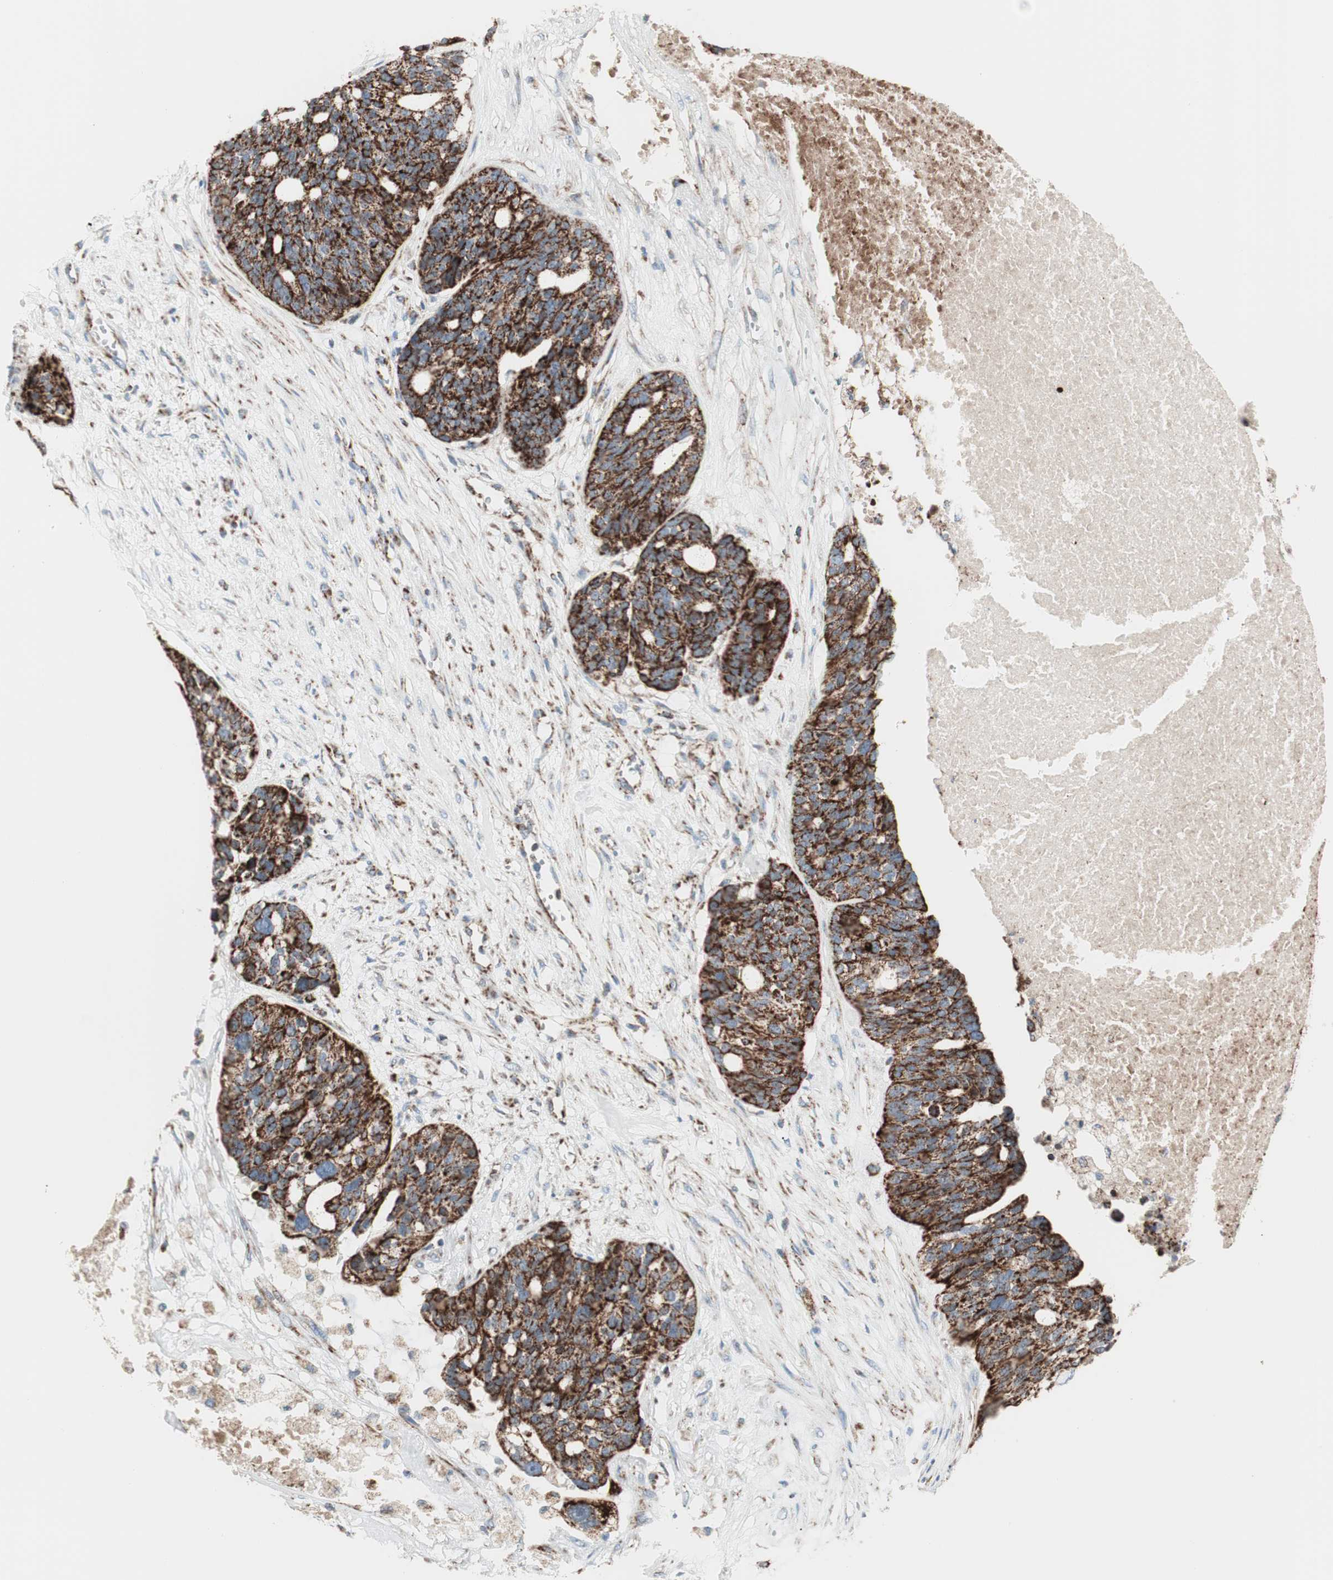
{"staining": {"intensity": "strong", "quantity": ">75%", "location": "cytoplasmic/membranous"}, "tissue": "ovarian cancer", "cell_type": "Tumor cells", "image_type": "cancer", "snomed": [{"axis": "morphology", "description": "Cystadenocarcinoma, serous, NOS"}, {"axis": "topography", "description": "Ovary"}], "caption": "Protein expression analysis of ovarian serous cystadenocarcinoma displays strong cytoplasmic/membranous staining in about >75% of tumor cells.", "gene": "TOMM20", "patient": {"sex": "female", "age": 59}}